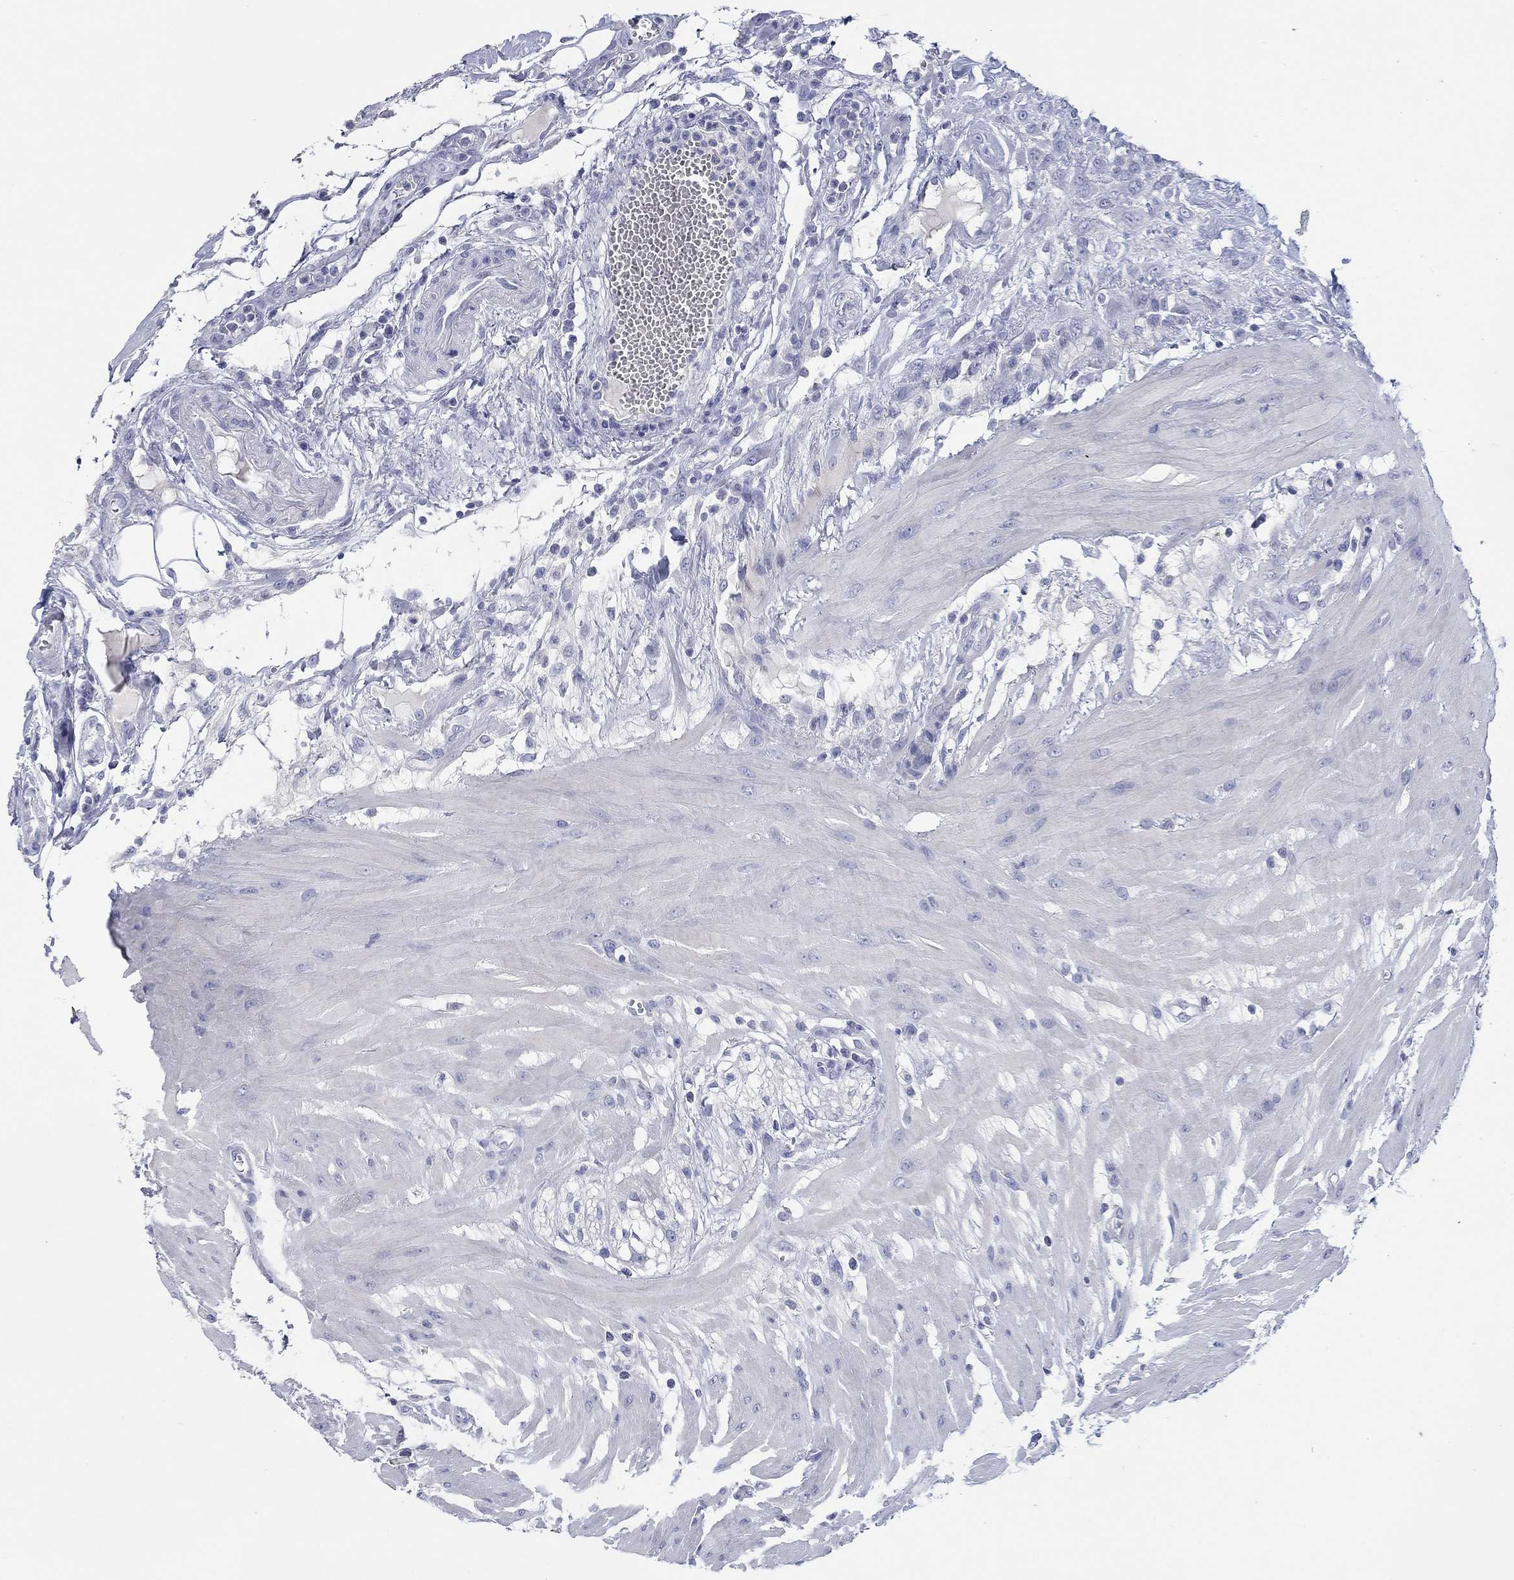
{"staining": {"intensity": "negative", "quantity": "none", "location": "none"}, "tissue": "colon", "cell_type": "Endothelial cells", "image_type": "normal", "snomed": [{"axis": "morphology", "description": "Normal tissue, NOS"}, {"axis": "morphology", "description": "Adenocarcinoma, NOS"}, {"axis": "topography", "description": "Colon"}], "caption": "IHC micrograph of benign colon: human colon stained with DAB (3,3'-diaminobenzidine) reveals no significant protein staining in endothelial cells.", "gene": "POU5F1", "patient": {"sex": "male", "age": 65}}